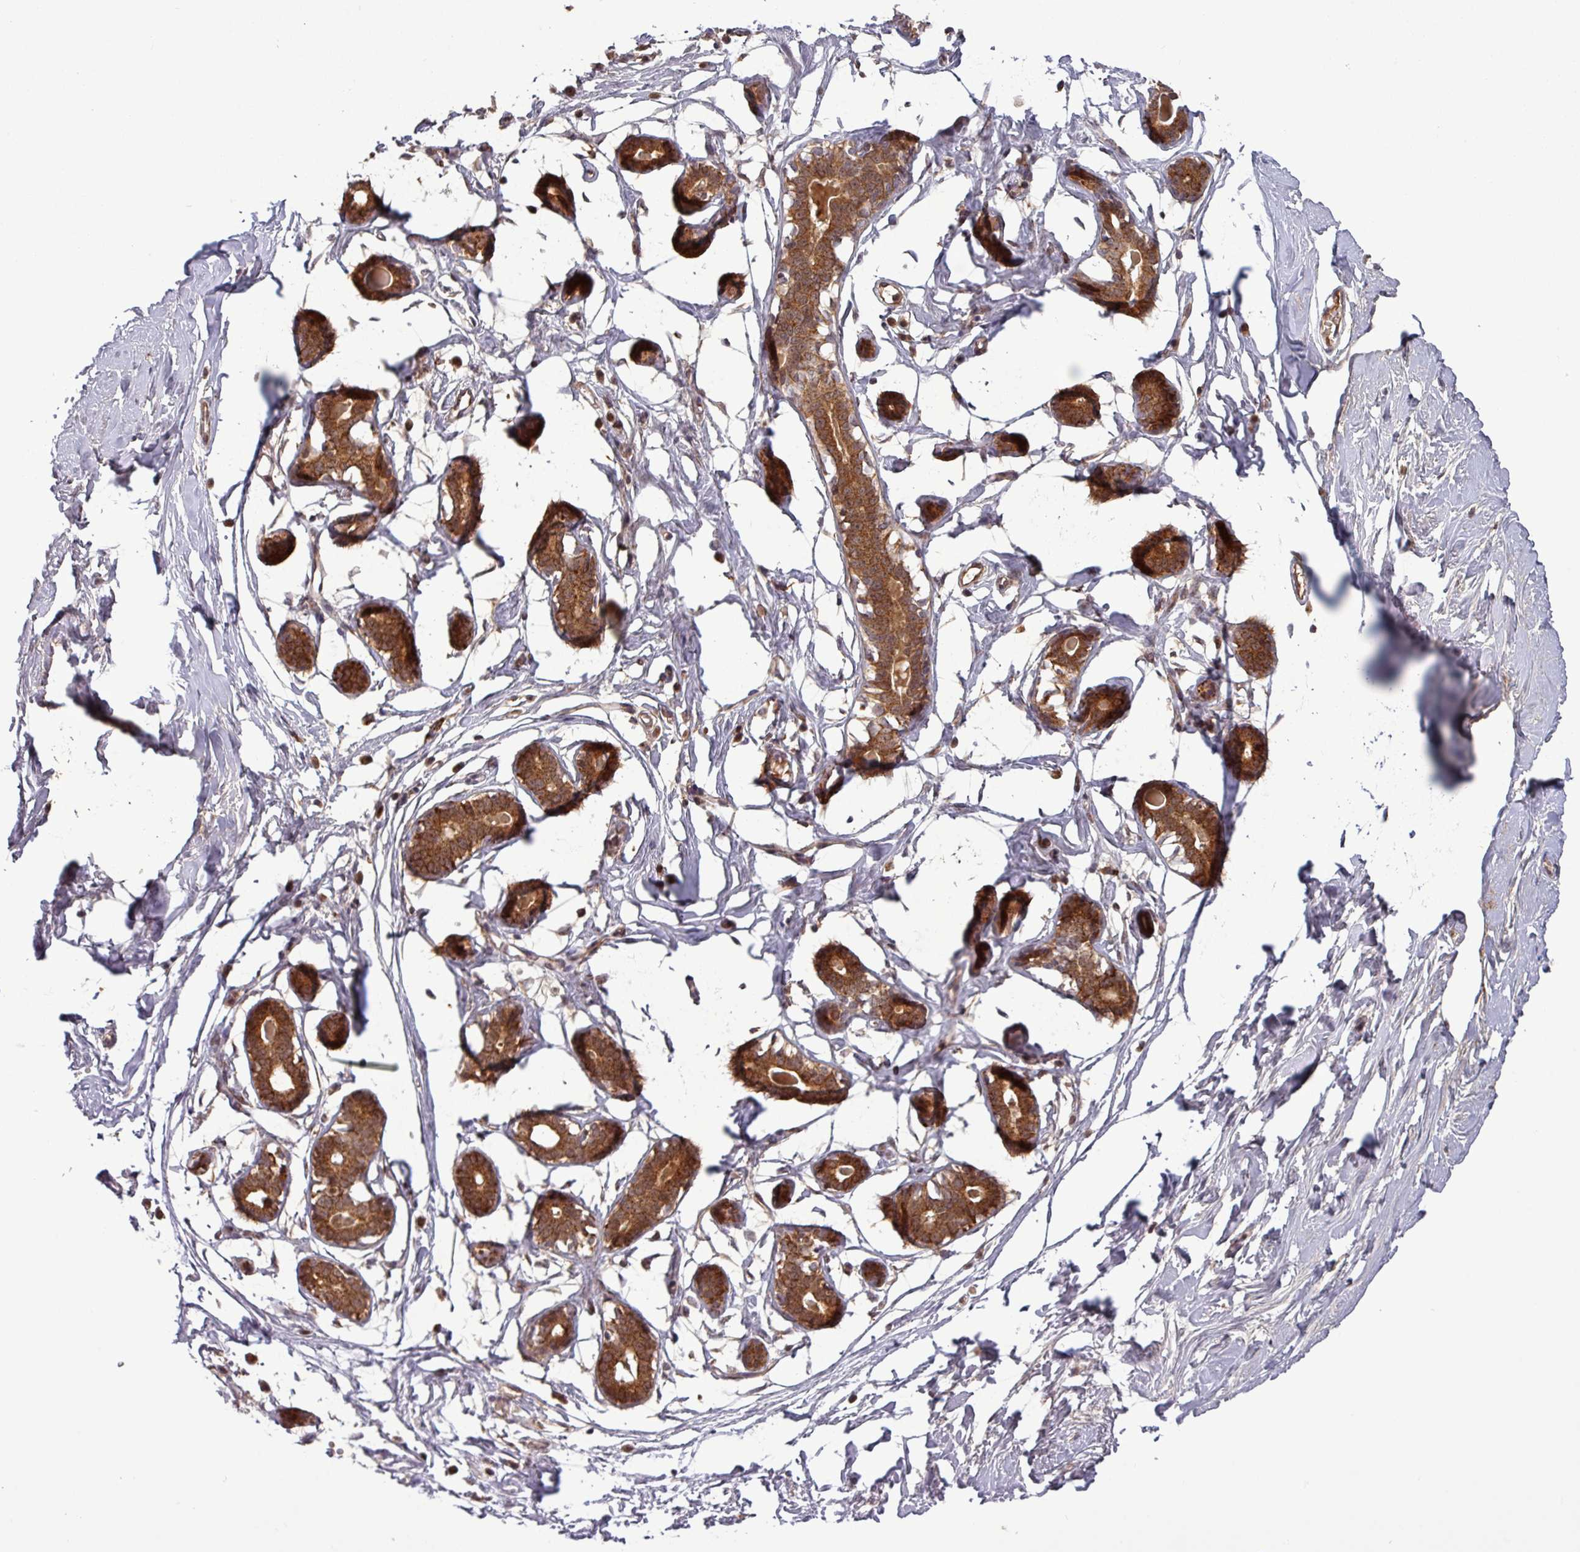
{"staining": {"intensity": "negative", "quantity": "none", "location": "none"}, "tissue": "breast", "cell_type": "Adipocytes", "image_type": "normal", "snomed": [{"axis": "morphology", "description": "Normal tissue, NOS"}, {"axis": "morphology", "description": "Adenoma, NOS"}, {"axis": "topography", "description": "Breast"}], "caption": "Histopathology image shows no significant protein expression in adipocytes of benign breast.", "gene": "PUS1", "patient": {"sex": "female", "age": 23}}